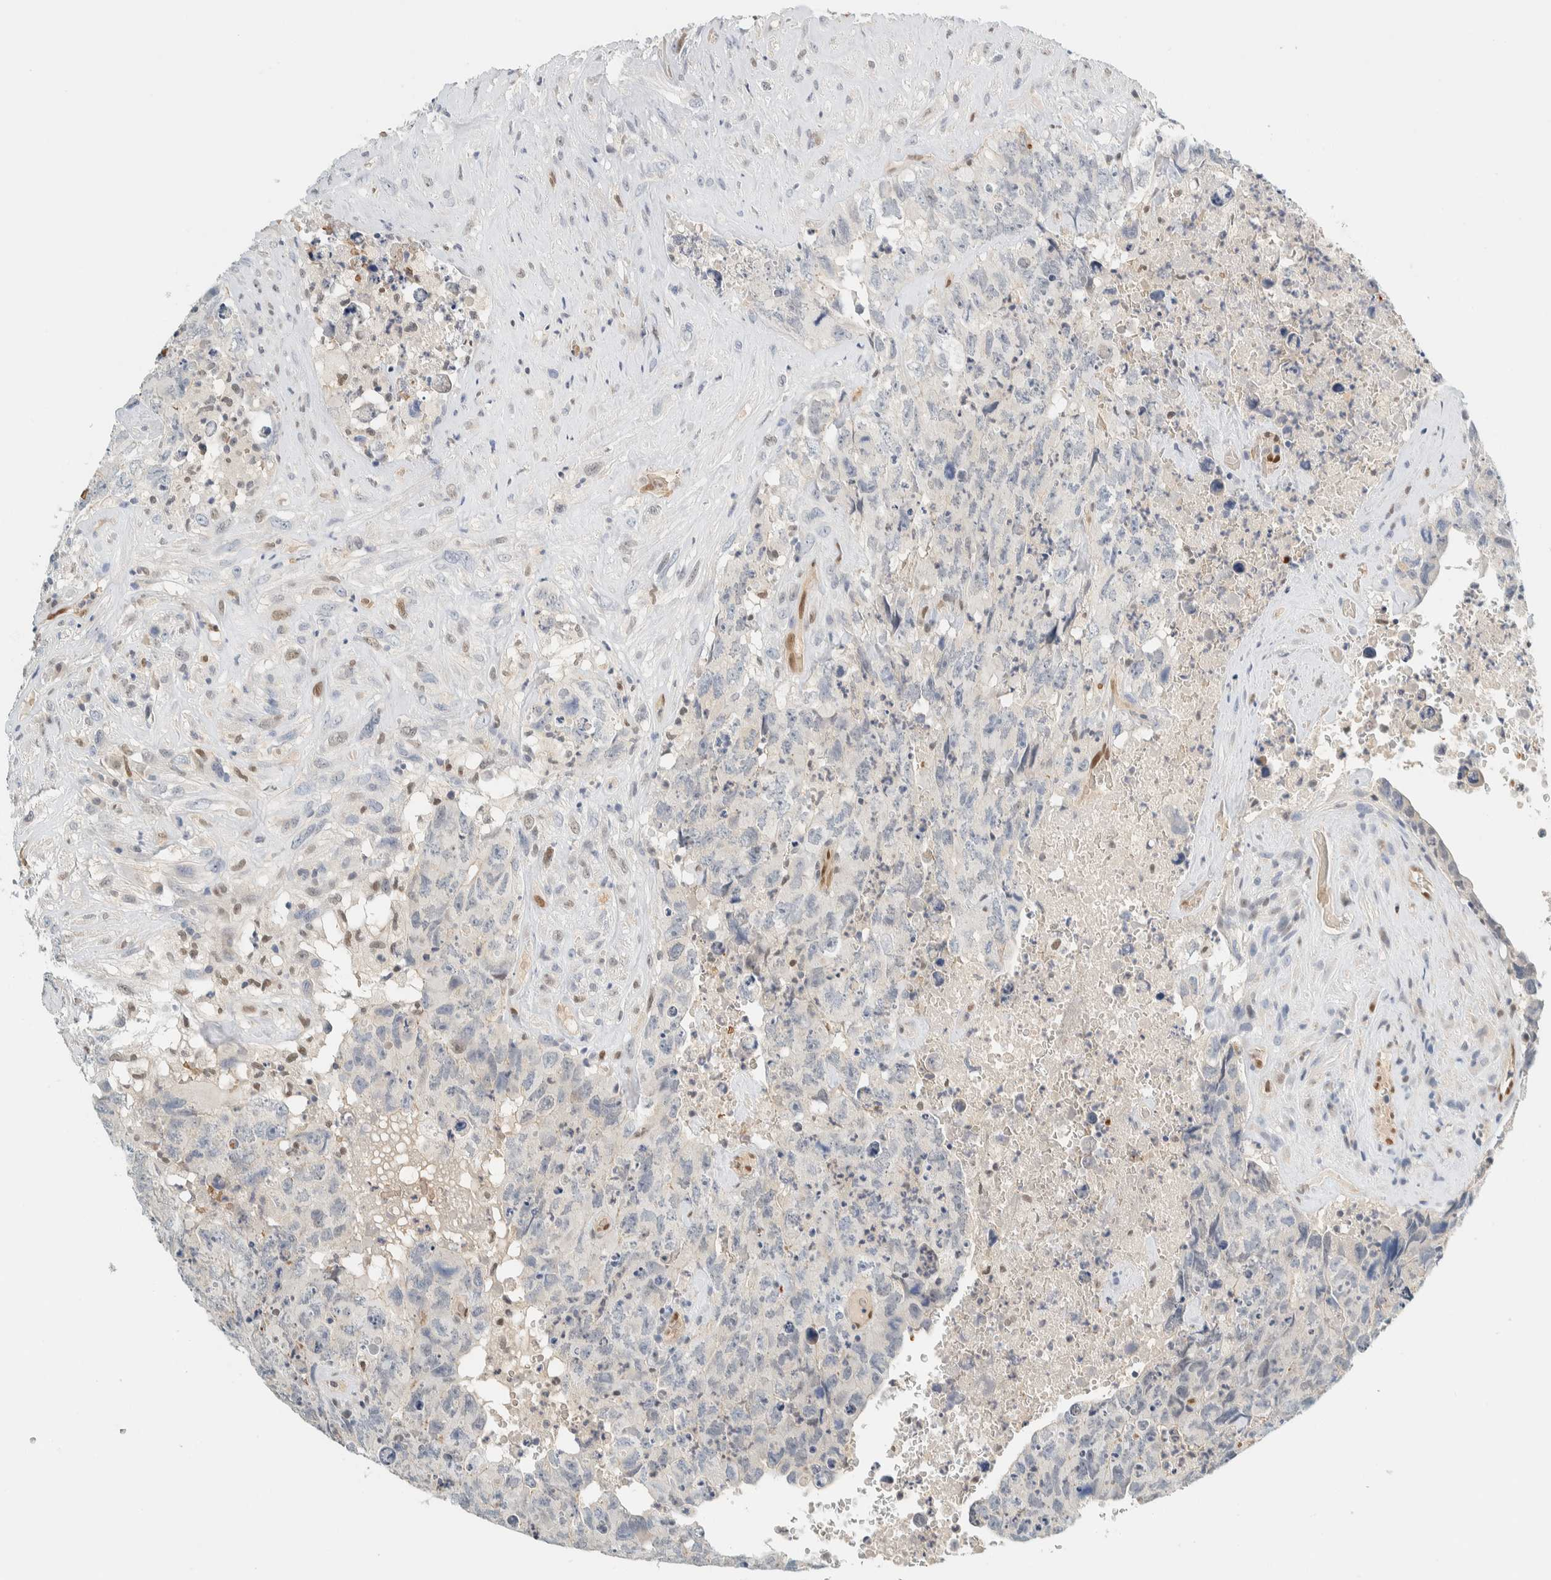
{"staining": {"intensity": "negative", "quantity": "none", "location": "none"}, "tissue": "testis cancer", "cell_type": "Tumor cells", "image_type": "cancer", "snomed": [{"axis": "morphology", "description": "Carcinoma, Embryonal, NOS"}, {"axis": "topography", "description": "Testis"}], "caption": "A histopathology image of testis embryonal carcinoma stained for a protein shows no brown staining in tumor cells.", "gene": "TSTD2", "patient": {"sex": "male", "age": 32}}